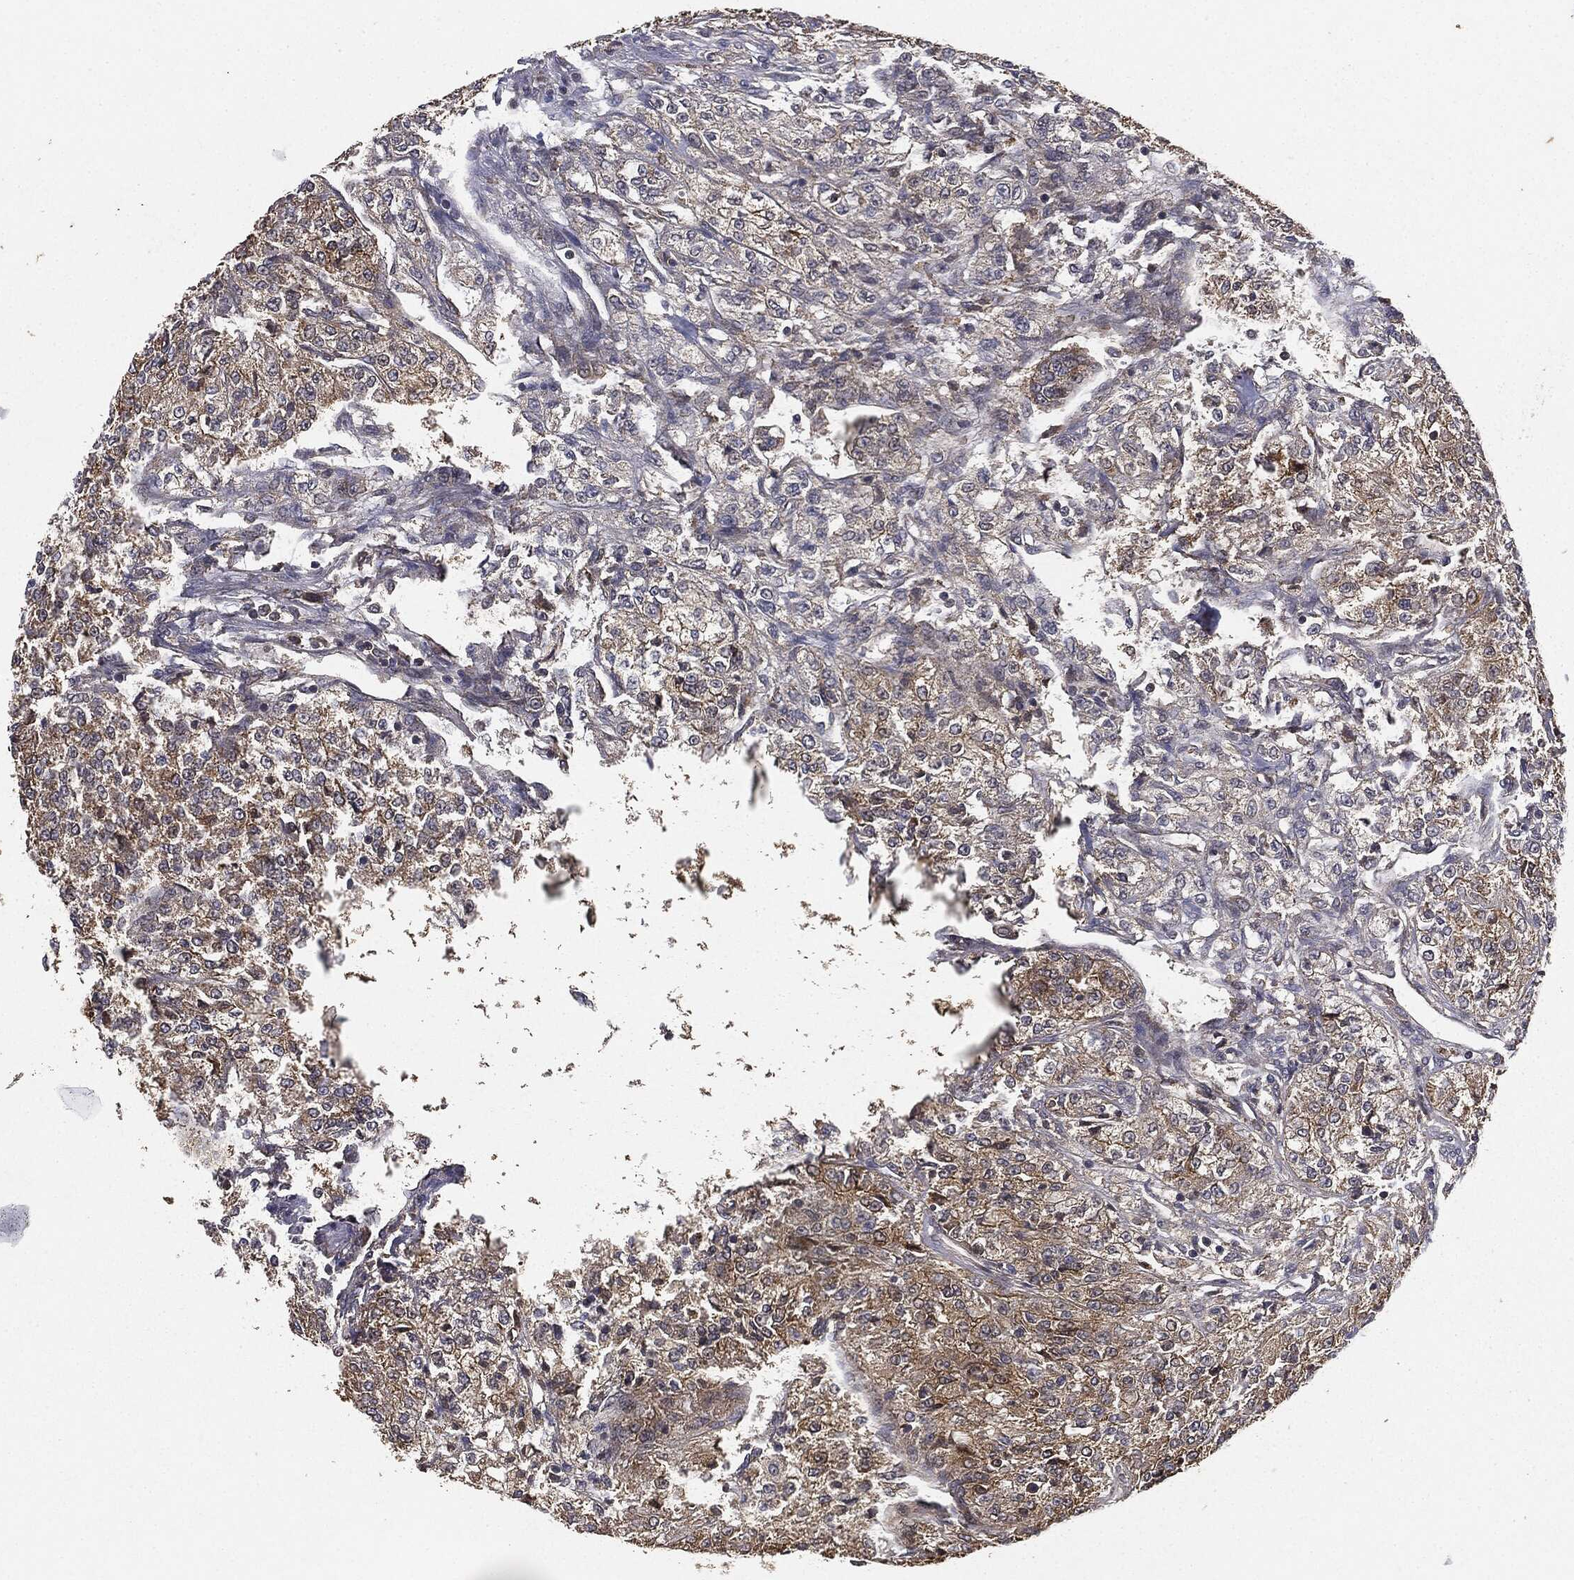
{"staining": {"intensity": "moderate", "quantity": "25%-75%", "location": "cytoplasmic/membranous"}, "tissue": "renal cancer", "cell_type": "Tumor cells", "image_type": "cancer", "snomed": [{"axis": "morphology", "description": "Adenocarcinoma, NOS"}, {"axis": "topography", "description": "Kidney"}], "caption": "IHC of human renal cancer (adenocarcinoma) displays medium levels of moderate cytoplasmic/membranous staining in approximately 25%-75% of tumor cells. The protein is shown in brown color, while the nuclei are stained blue.", "gene": "MIER2", "patient": {"sex": "female", "age": 63}}